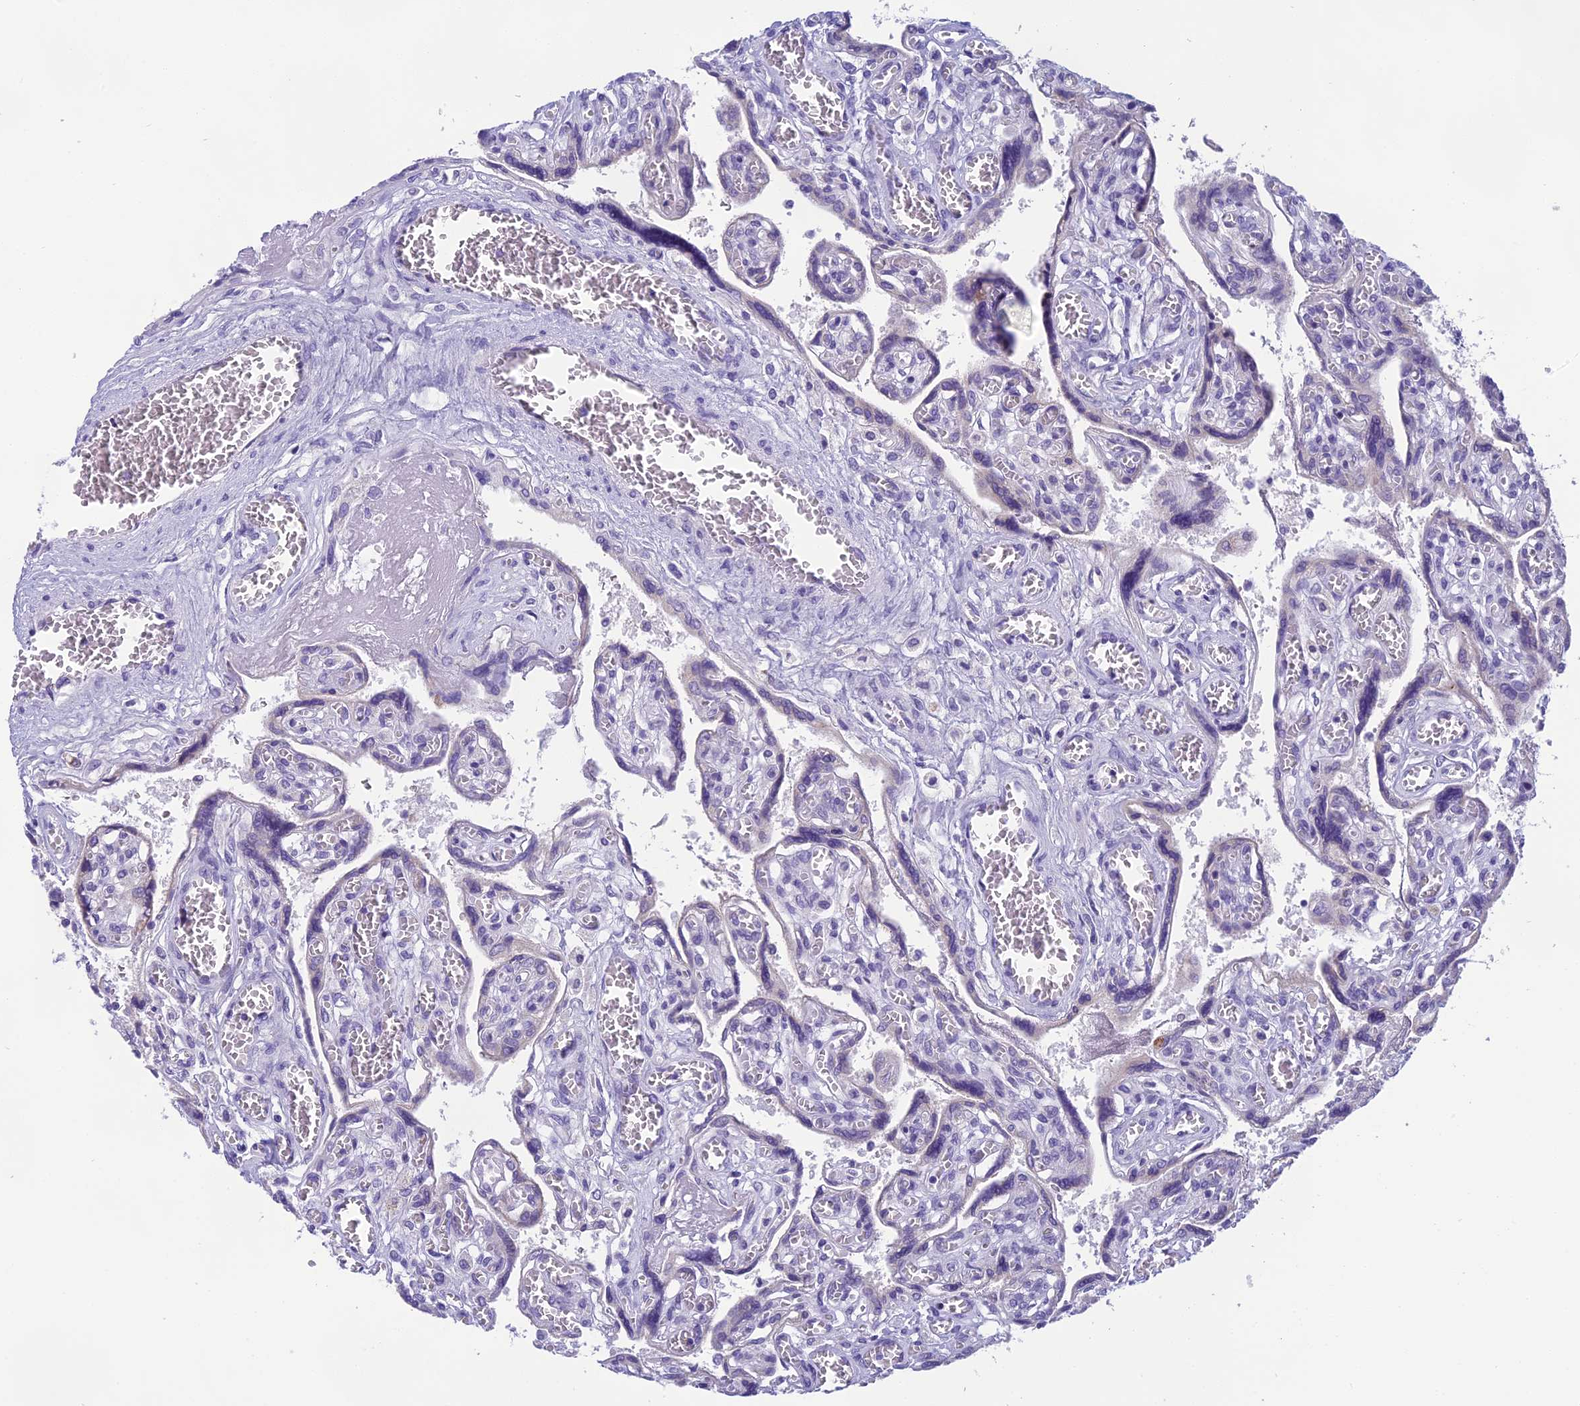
{"staining": {"intensity": "moderate", "quantity": "<25%", "location": "cytoplasmic/membranous"}, "tissue": "placenta", "cell_type": "Trophoblastic cells", "image_type": "normal", "snomed": [{"axis": "morphology", "description": "Normal tissue, NOS"}, {"axis": "topography", "description": "Placenta"}], "caption": "Trophoblastic cells show low levels of moderate cytoplasmic/membranous expression in approximately <25% of cells in normal human placenta.", "gene": "ARHGEF37", "patient": {"sex": "female", "age": 39}}